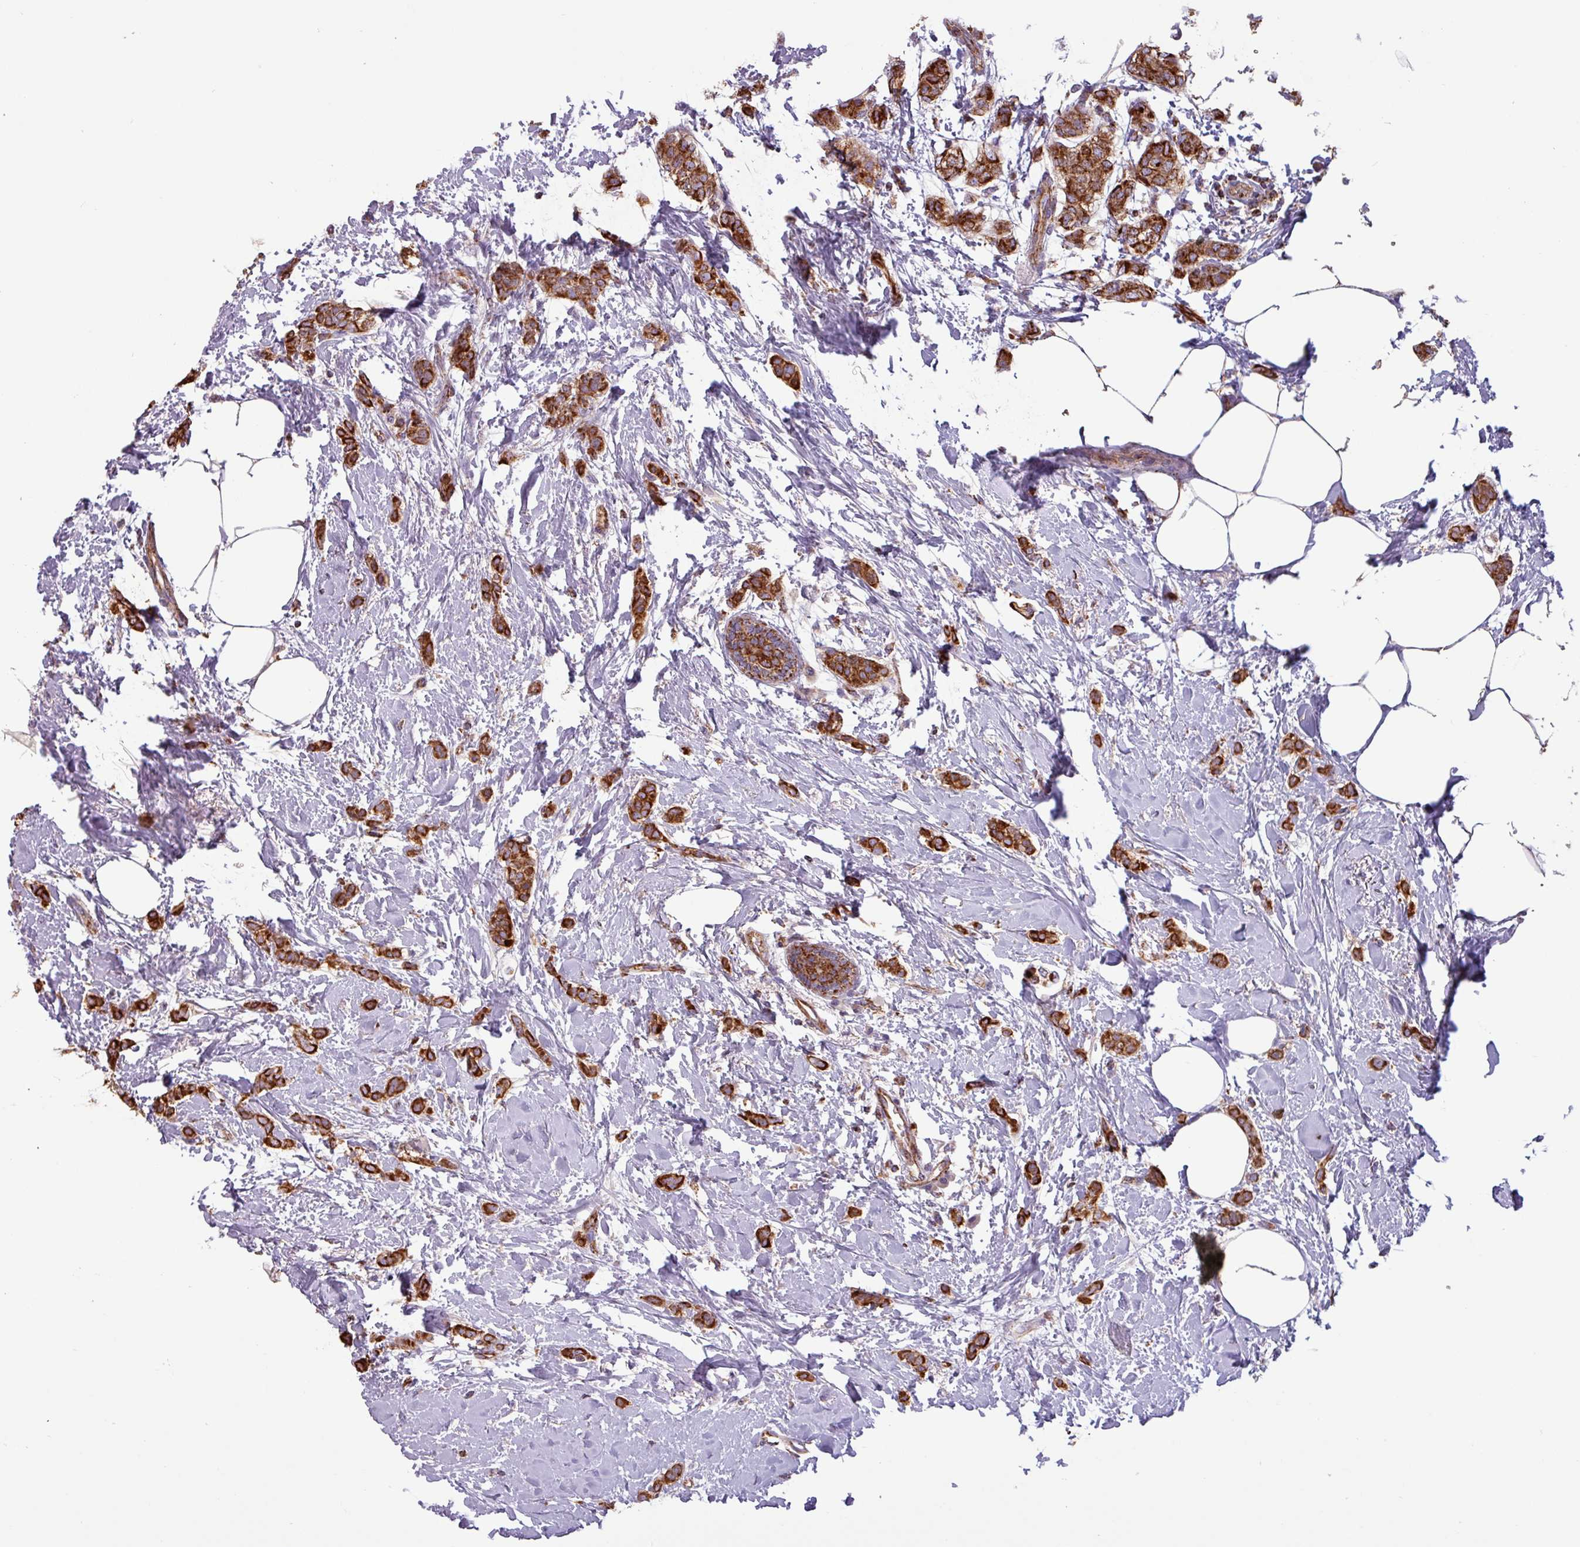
{"staining": {"intensity": "strong", "quantity": ">75%", "location": "cytoplasmic/membranous"}, "tissue": "breast cancer", "cell_type": "Tumor cells", "image_type": "cancer", "snomed": [{"axis": "morphology", "description": "Duct carcinoma"}, {"axis": "topography", "description": "Breast"}], "caption": "Brown immunohistochemical staining in breast cancer (infiltrating ductal carcinoma) reveals strong cytoplasmic/membranous staining in approximately >75% of tumor cells. Immunohistochemistry stains the protein of interest in brown and the nuclei are stained blue.", "gene": "CAMK1", "patient": {"sex": "female", "age": 72}}